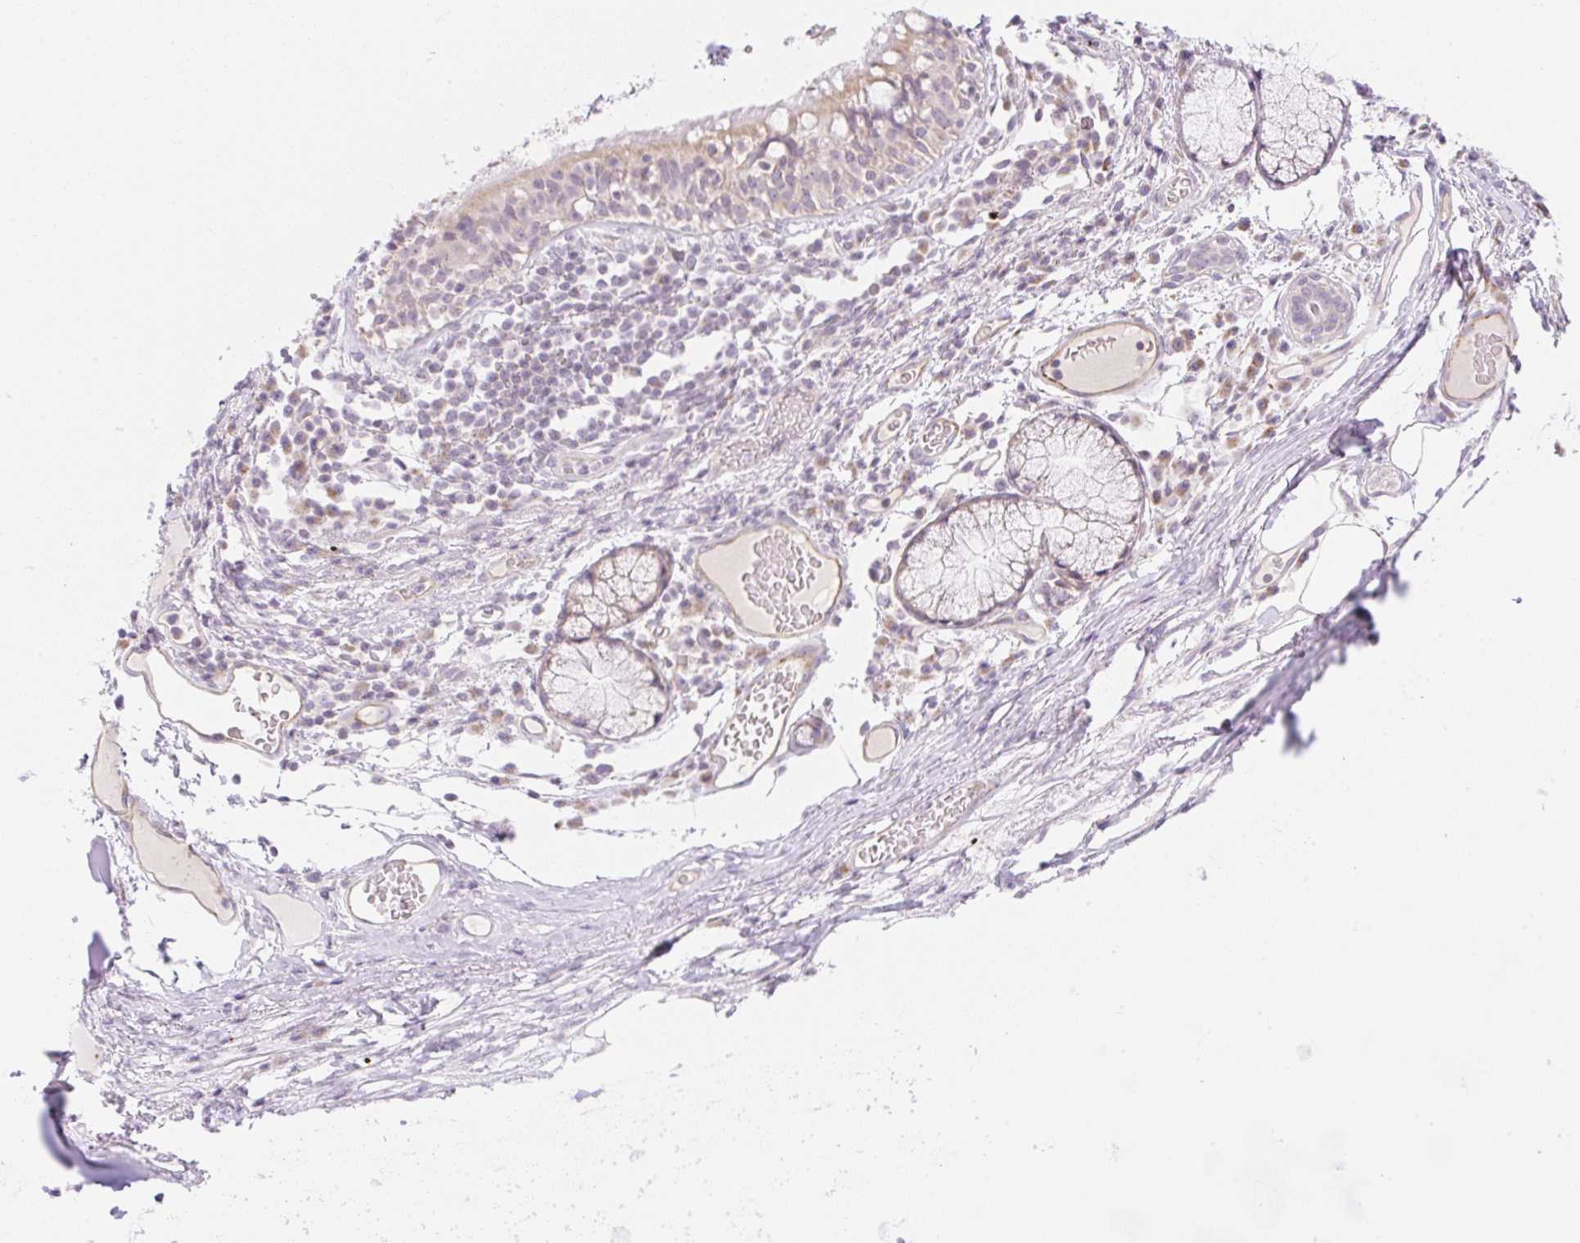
{"staining": {"intensity": "negative", "quantity": "none", "location": "none"}, "tissue": "adipose tissue", "cell_type": "Adipocytes", "image_type": "normal", "snomed": [{"axis": "morphology", "description": "Normal tissue, NOS"}, {"axis": "topography", "description": "Cartilage tissue"}, {"axis": "topography", "description": "Bronchus"}], "caption": "An image of adipose tissue stained for a protein displays no brown staining in adipocytes. (DAB immunohistochemistry (IHC) visualized using brightfield microscopy, high magnification).", "gene": "CASKIN1", "patient": {"sex": "male", "age": 56}}